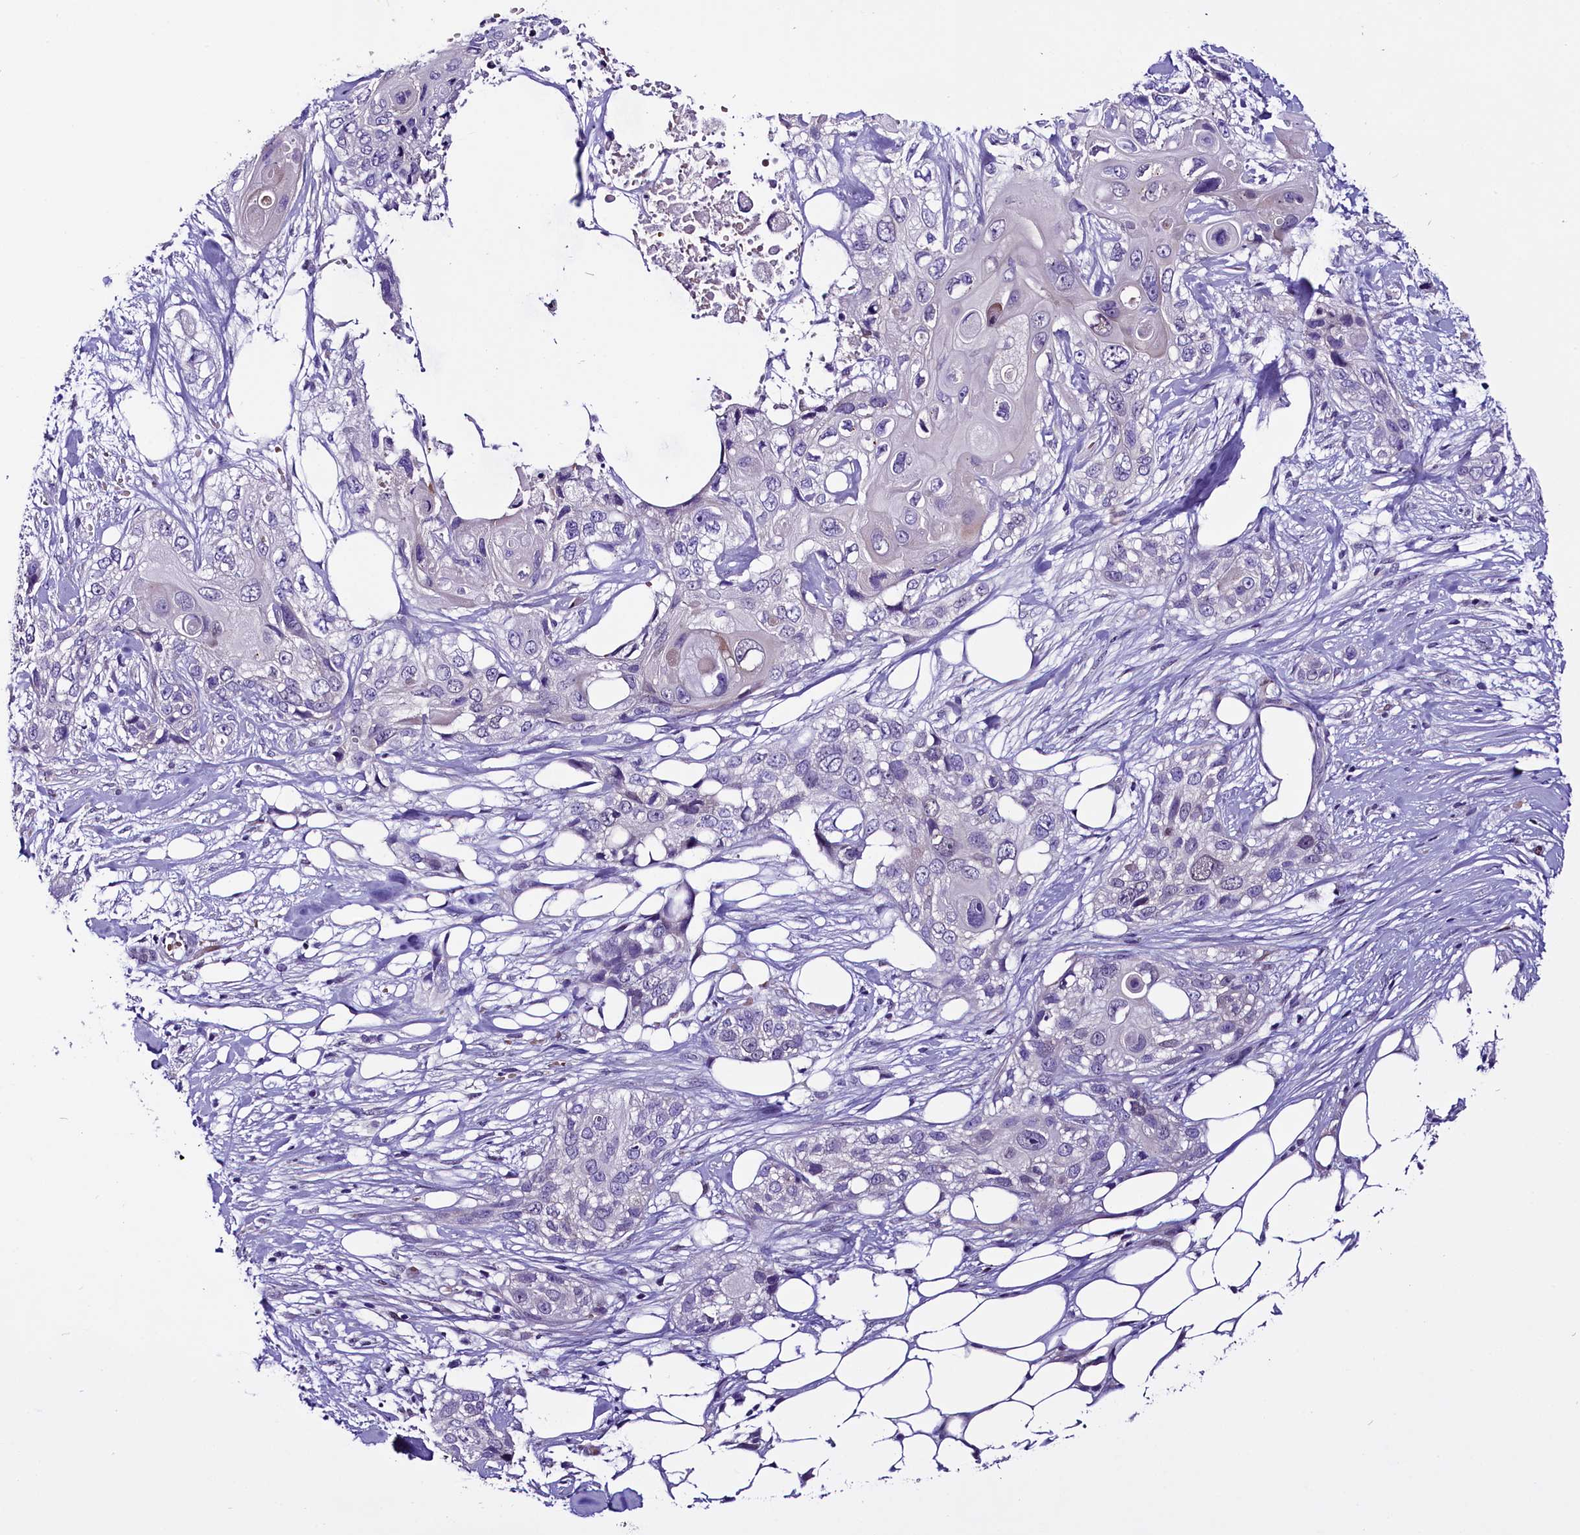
{"staining": {"intensity": "negative", "quantity": "none", "location": "none"}, "tissue": "skin cancer", "cell_type": "Tumor cells", "image_type": "cancer", "snomed": [{"axis": "morphology", "description": "Normal tissue, NOS"}, {"axis": "morphology", "description": "Squamous cell carcinoma, NOS"}, {"axis": "topography", "description": "Skin"}], "caption": "There is no significant positivity in tumor cells of squamous cell carcinoma (skin).", "gene": "C9orf40", "patient": {"sex": "male", "age": 72}}